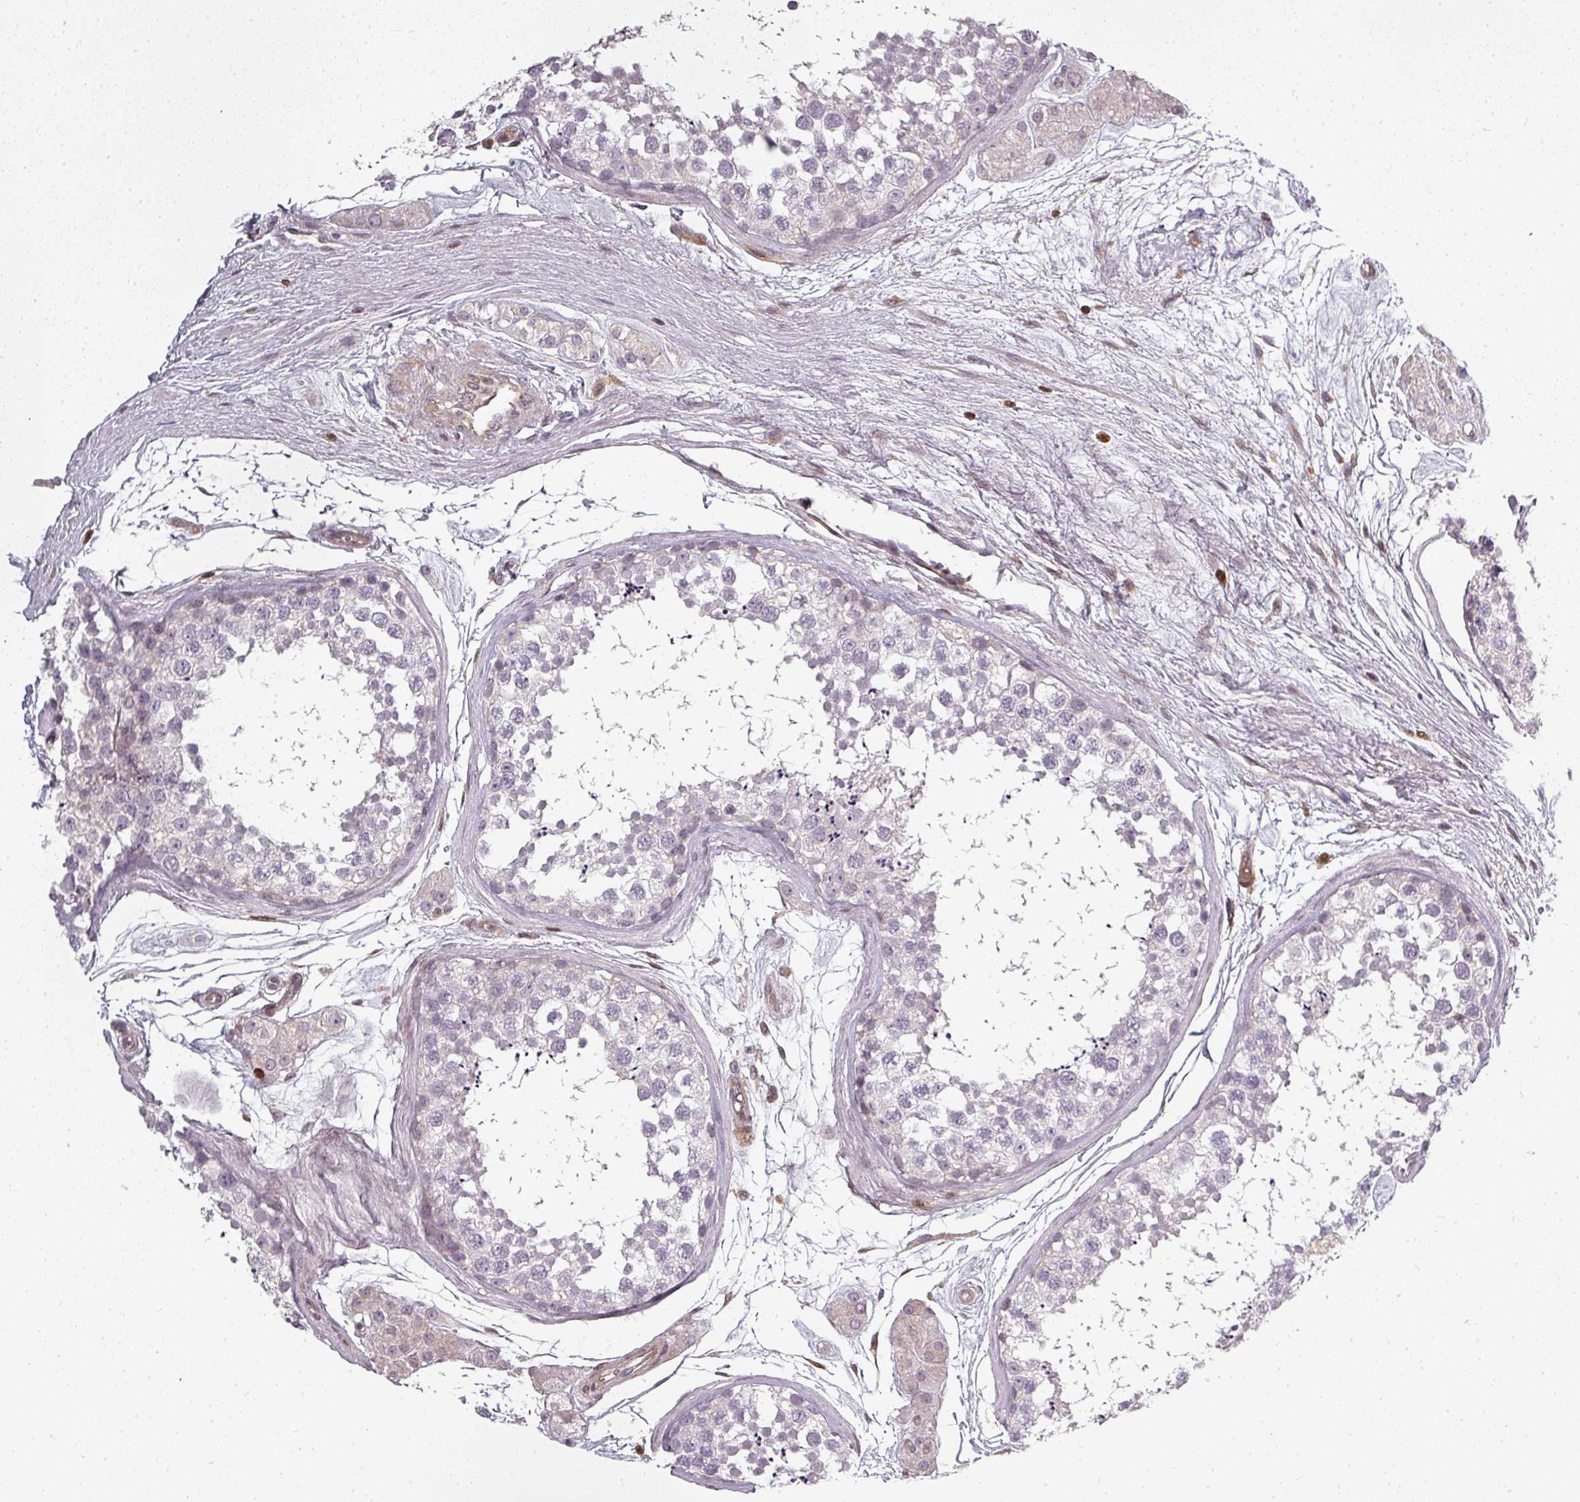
{"staining": {"intensity": "negative", "quantity": "none", "location": "none"}, "tissue": "testis", "cell_type": "Cells in seminiferous ducts", "image_type": "normal", "snomed": [{"axis": "morphology", "description": "Normal tissue, NOS"}, {"axis": "topography", "description": "Testis"}], "caption": "Testis was stained to show a protein in brown. There is no significant expression in cells in seminiferous ducts. The staining is performed using DAB (3,3'-diaminobenzidine) brown chromogen with nuclei counter-stained in using hematoxylin.", "gene": "CLIC1", "patient": {"sex": "male", "age": 56}}